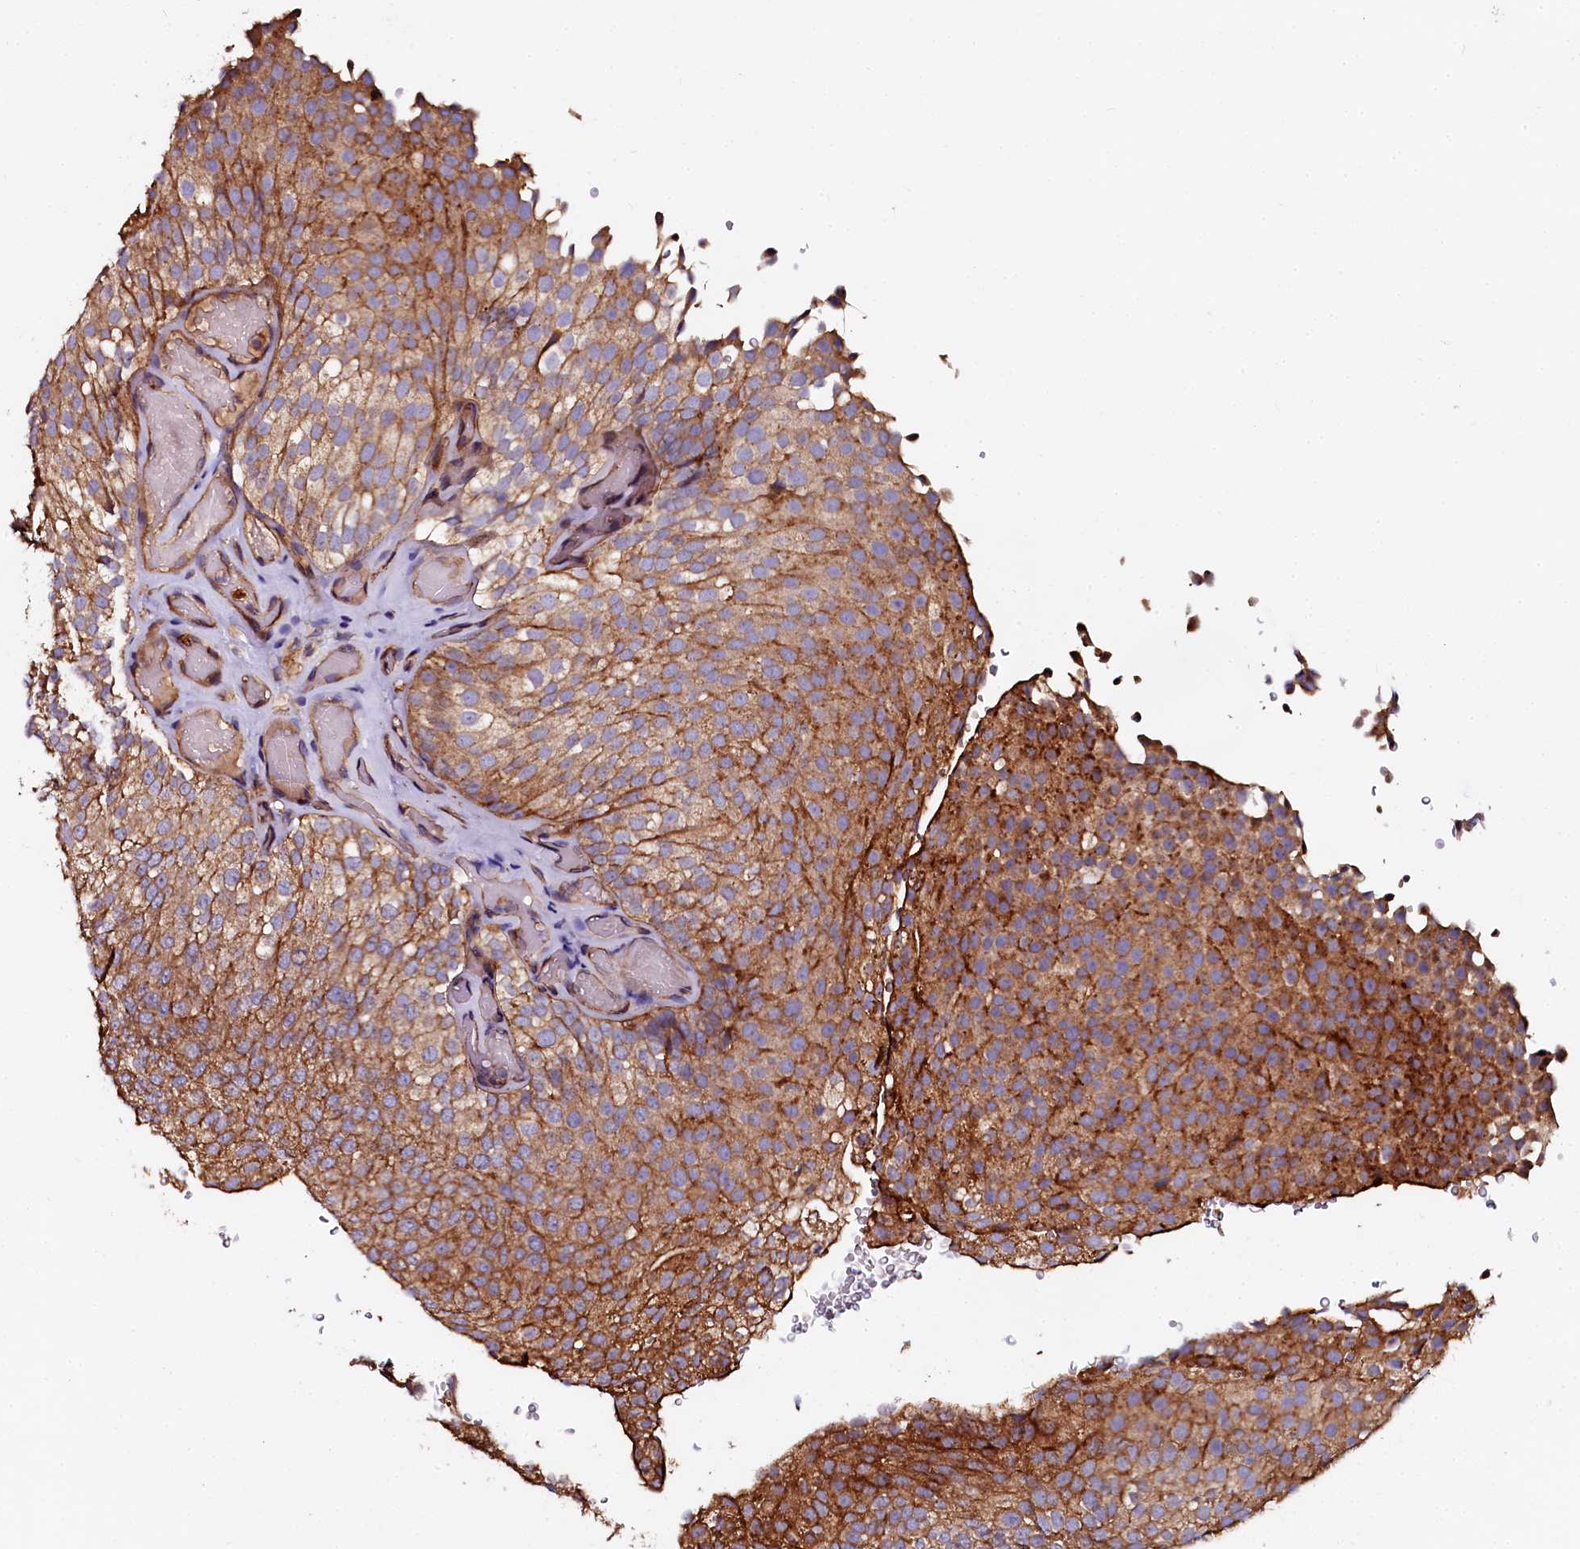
{"staining": {"intensity": "moderate", "quantity": ">75%", "location": "cytoplasmic/membranous"}, "tissue": "urothelial cancer", "cell_type": "Tumor cells", "image_type": "cancer", "snomed": [{"axis": "morphology", "description": "Urothelial carcinoma, Low grade"}, {"axis": "topography", "description": "Urinary bladder"}], "caption": "Immunohistochemistry (IHC) staining of low-grade urothelial carcinoma, which demonstrates medium levels of moderate cytoplasmic/membranous expression in approximately >75% of tumor cells indicating moderate cytoplasmic/membranous protein expression. The staining was performed using DAB (brown) for protein detection and nuclei were counterstained in hematoxylin (blue).", "gene": "APPL2", "patient": {"sex": "male", "age": 78}}